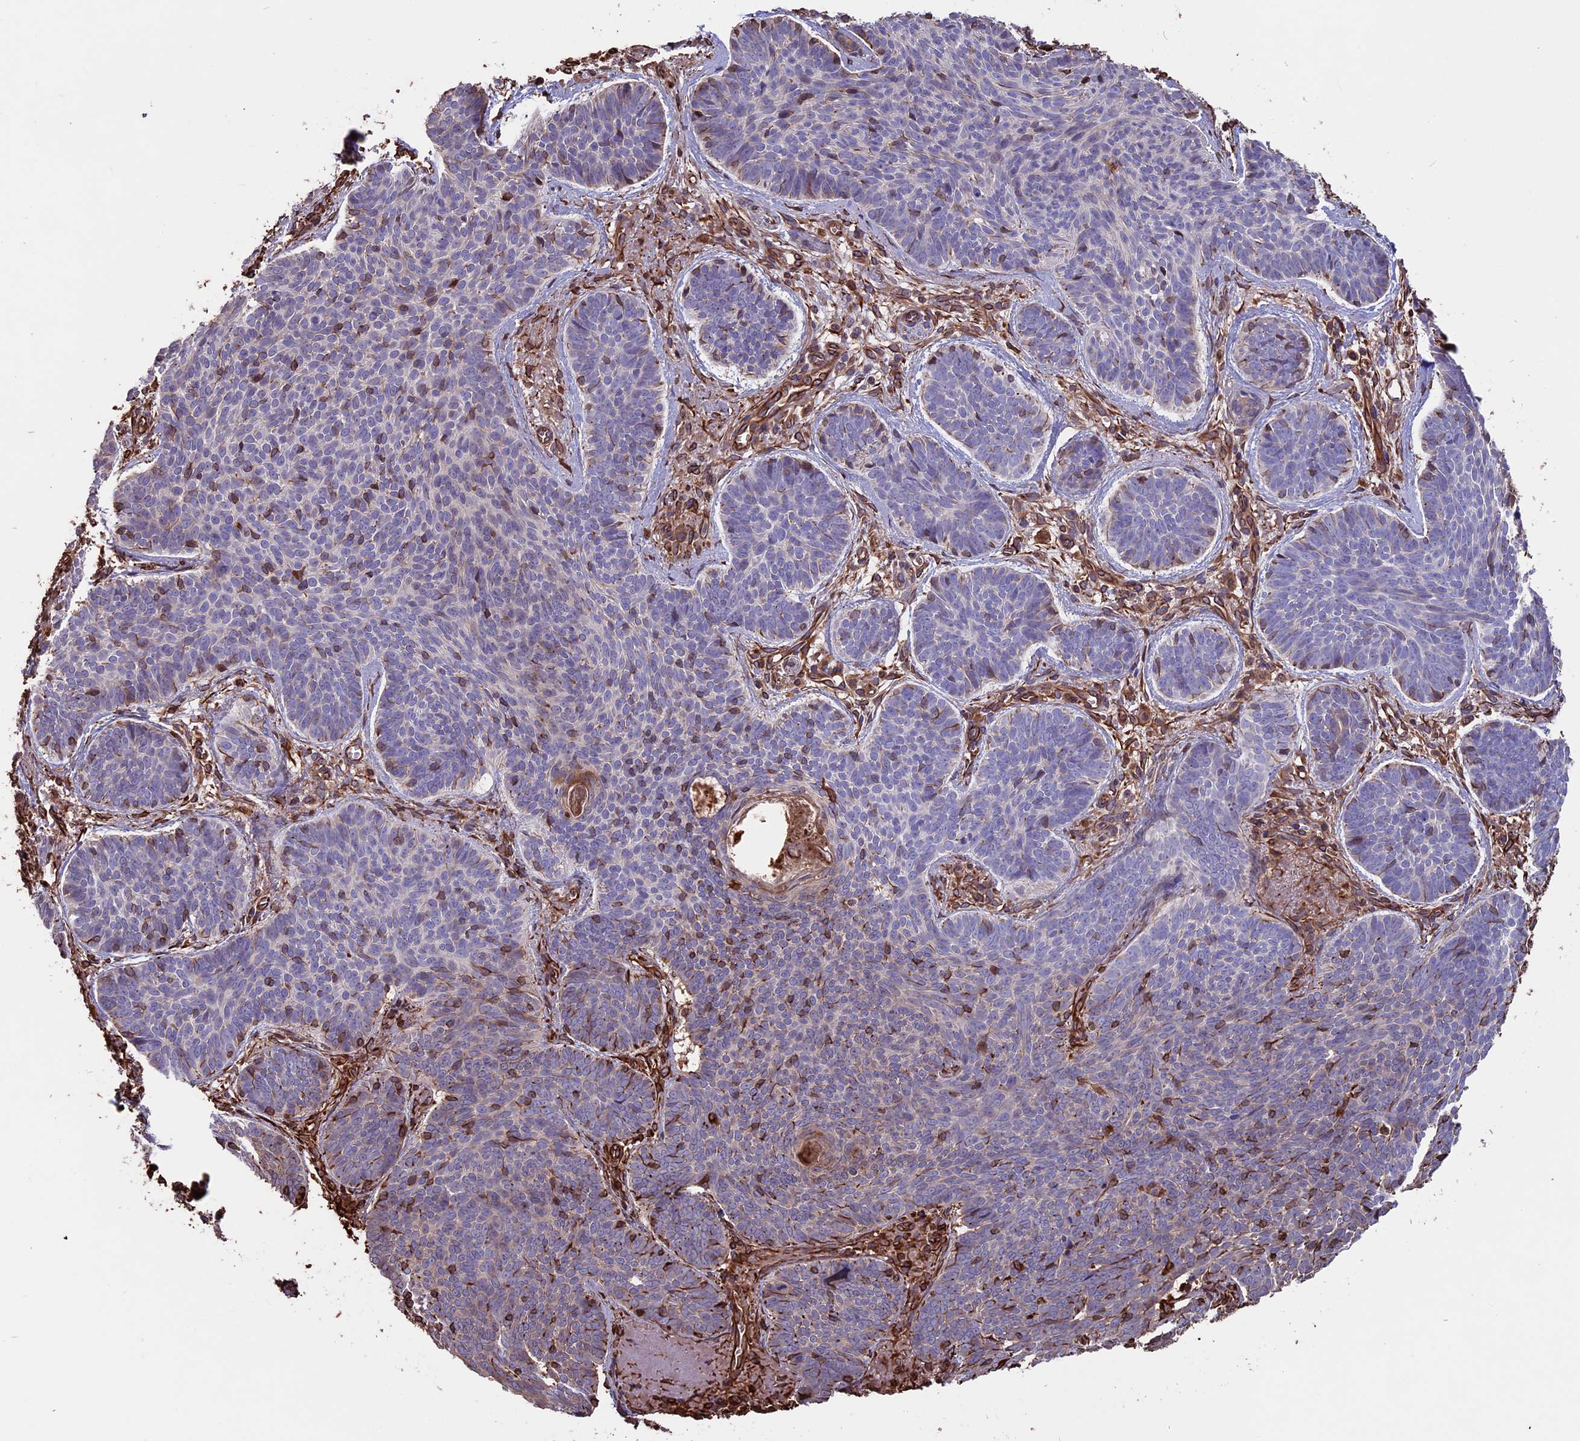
{"staining": {"intensity": "negative", "quantity": "none", "location": "none"}, "tissue": "skin cancer", "cell_type": "Tumor cells", "image_type": "cancer", "snomed": [{"axis": "morphology", "description": "Basal cell carcinoma"}, {"axis": "topography", "description": "Skin"}], "caption": "An image of skin cancer stained for a protein shows no brown staining in tumor cells.", "gene": "SEH1L", "patient": {"sex": "female", "age": 74}}